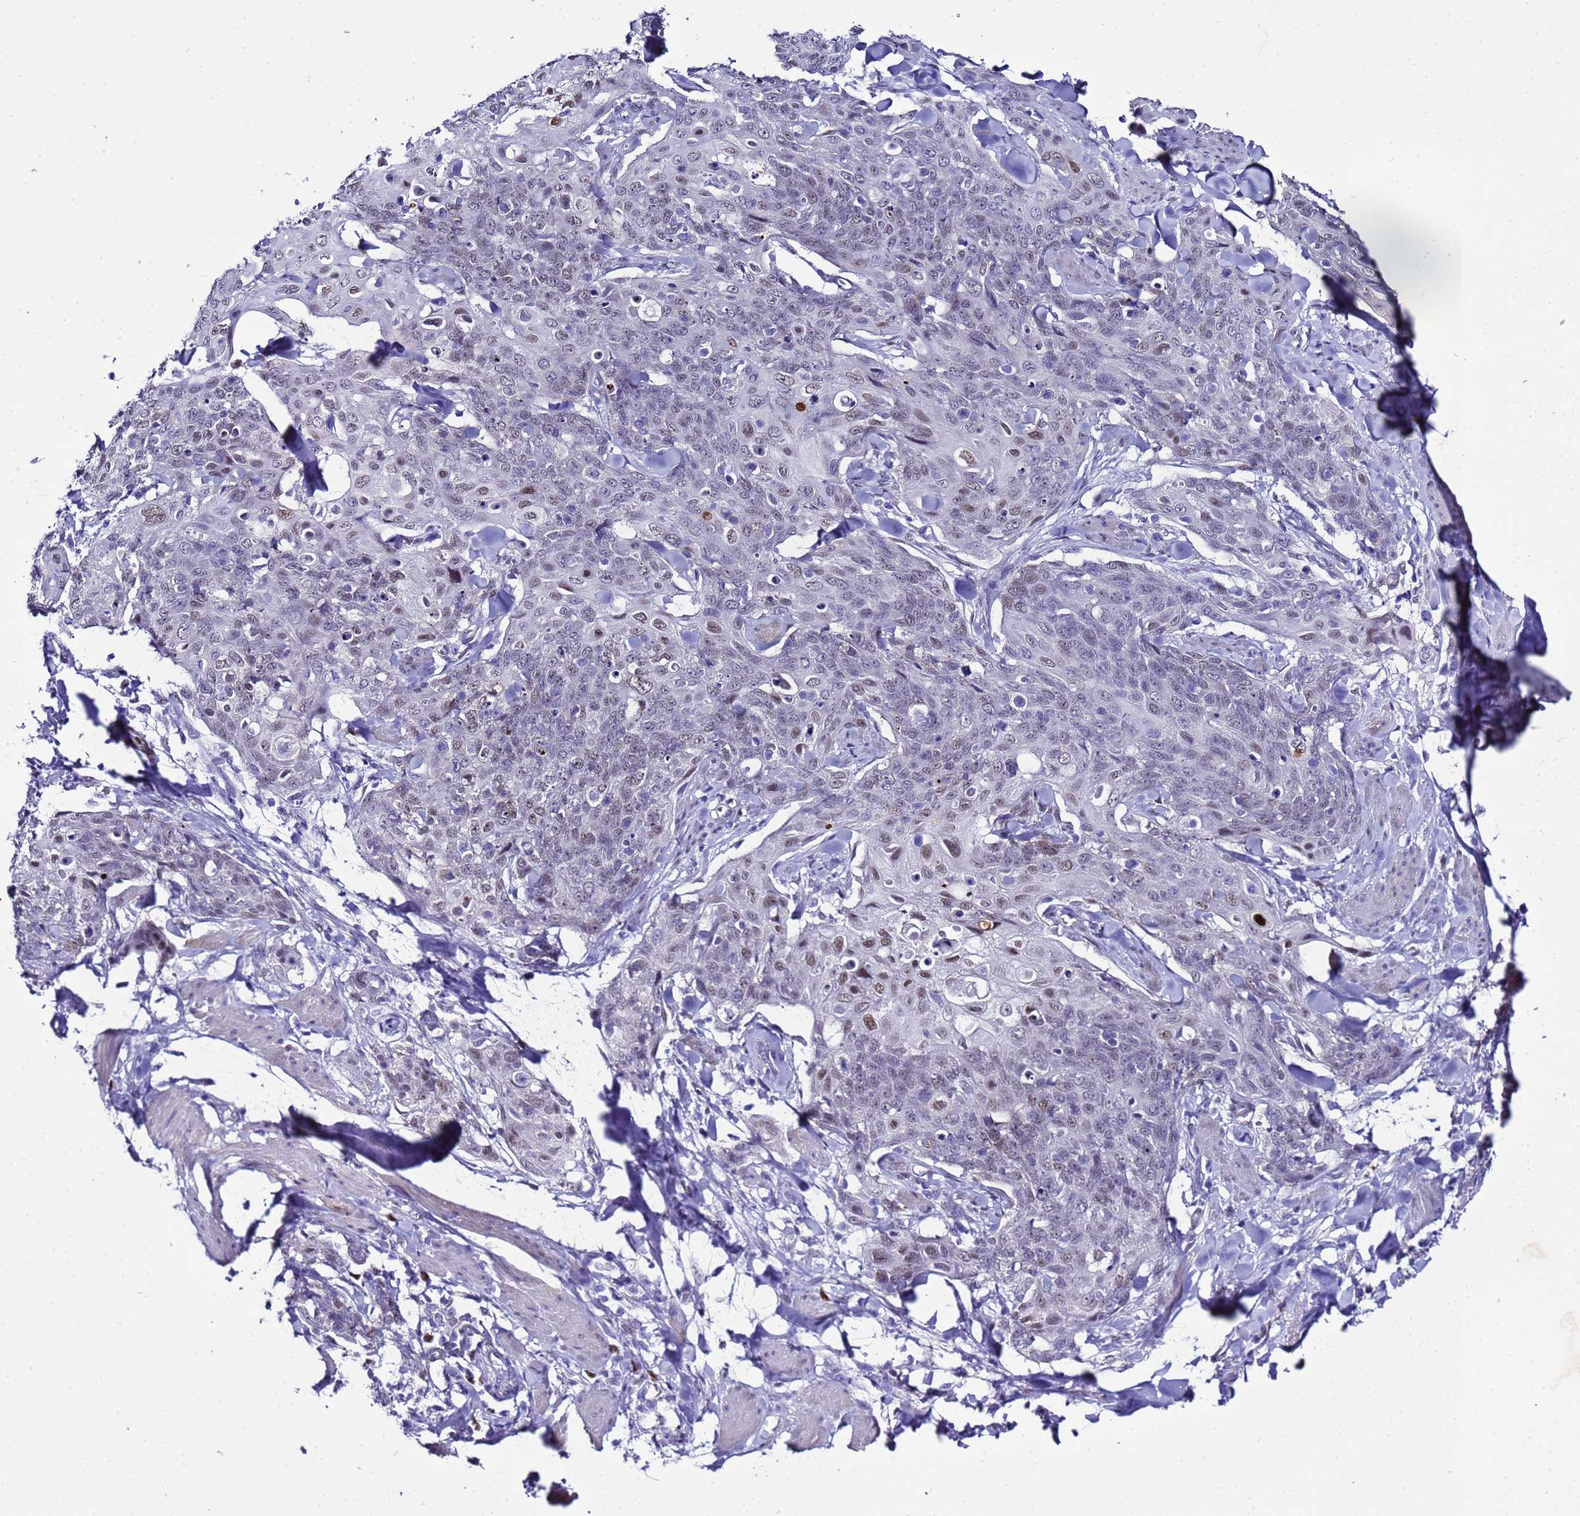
{"staining": {"intensity": "moderate", "quantity": "<25%", "location": "nuclear"}, "tissue": "skin cancer", "cell_type": "Tumor cells", "image_type": "cancer", "snomed": [{"axis": "morphology", "description": "Squamous cell carcinoma, NOS"}, {"axis": "topography", "description": "Skin"}, {"axis": "topography", "description": "Vulva"}], "caption": "Immunohistochemistry (DAB) staining of skin cancer shows moderate nuclear protein staining in approximately <25% of tumor cells. (DAB IHC with brightfield microscopy, high magnification).", "gene": "BCL7A", "patient": {"sex": "female", "age": 85}}